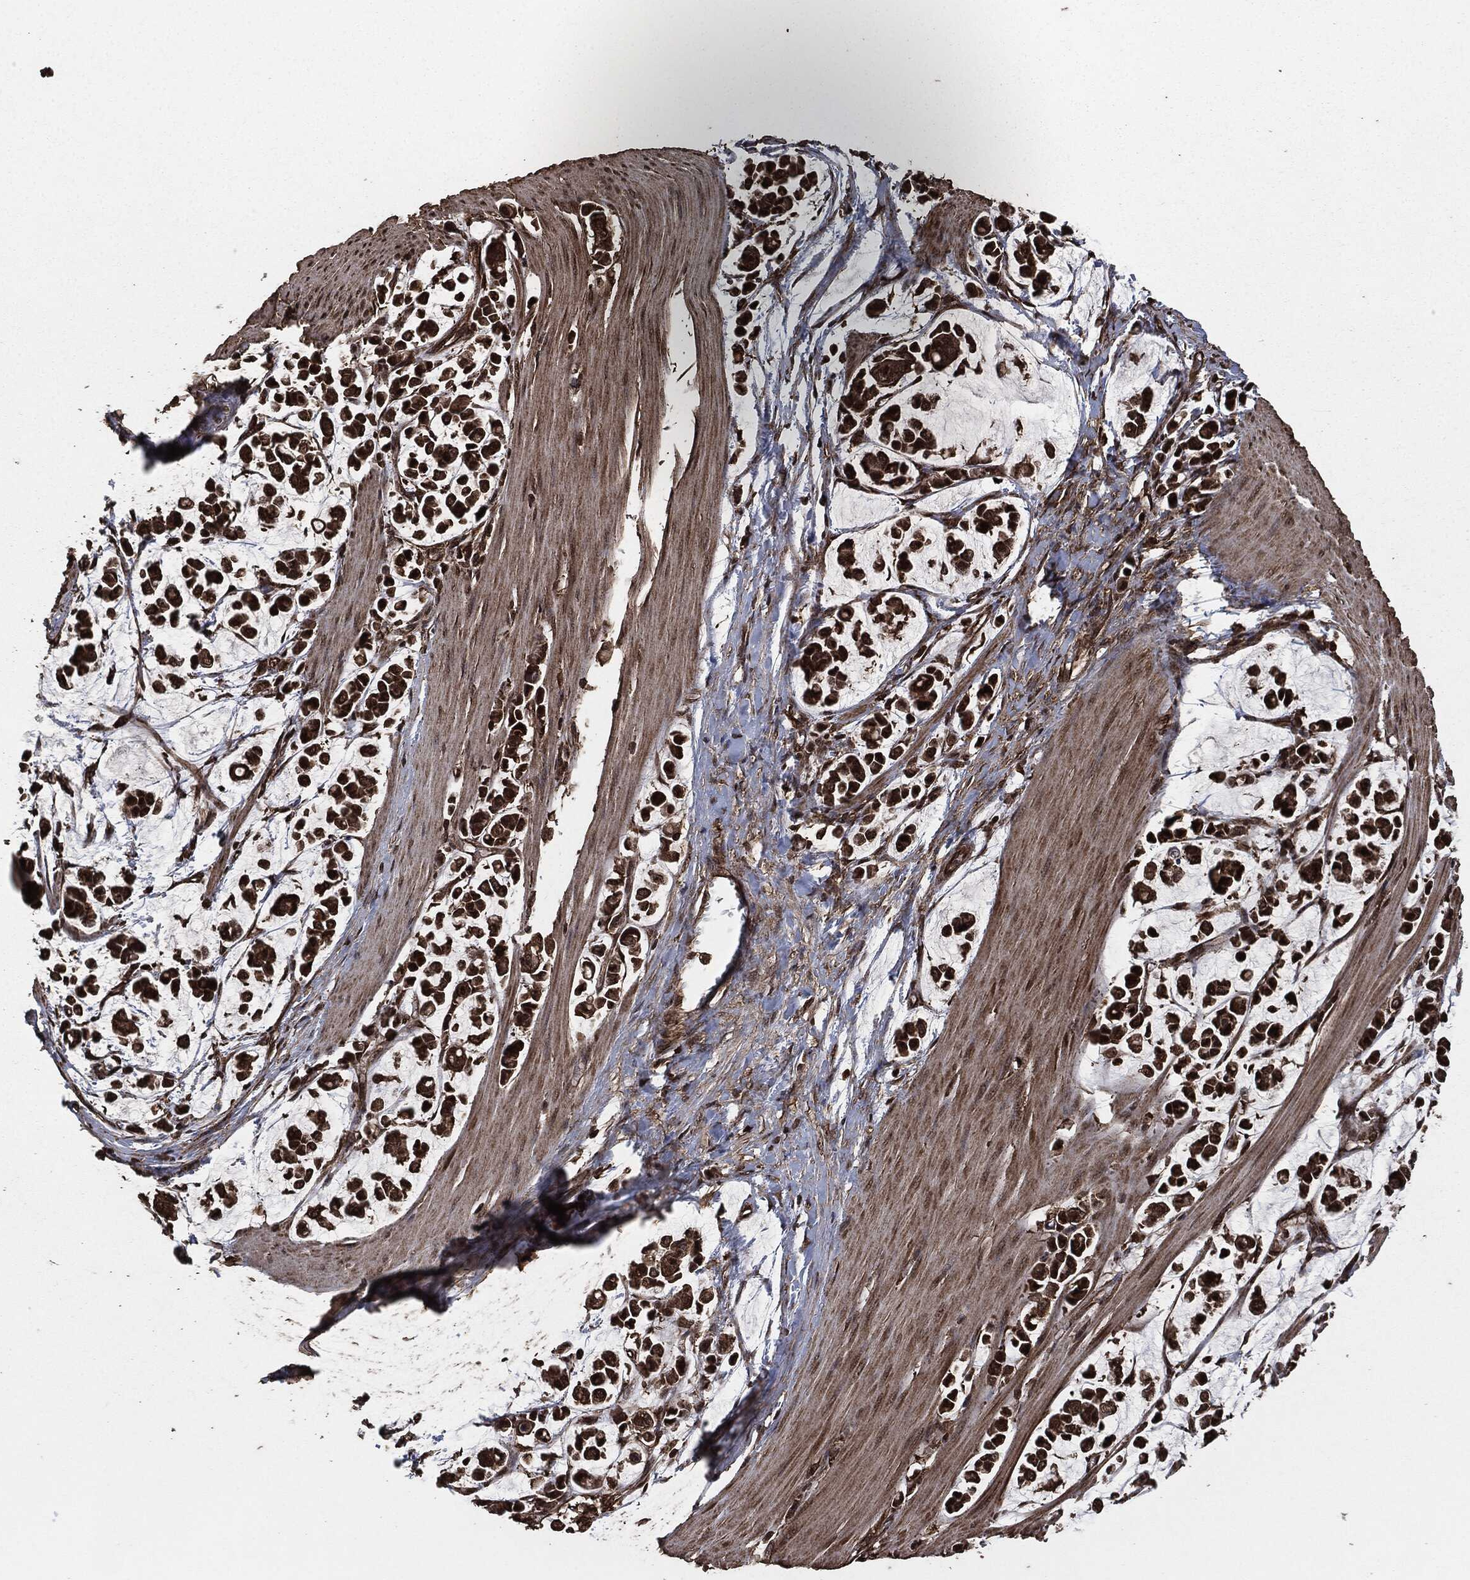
{"staining": {"intensity": "strong", "quantity": ">75%", "location": "cytoplasmic/membranous"}, "tissue": "stomach cancer", "cell_type": "Tumor cells", "image_type": "cancer", "snomed": [{"axis": "morphology", "description": "Adenocarcinoma, NOS"}, {"axis": "topography", "description": "Stomach"}], "caption": "Stomach cancer (adenocarcinoma) stained with a protein marker shows strong staining in tumor cells.", "gene": "EGFR", "patient": {"sex": "male", "age": 82}}